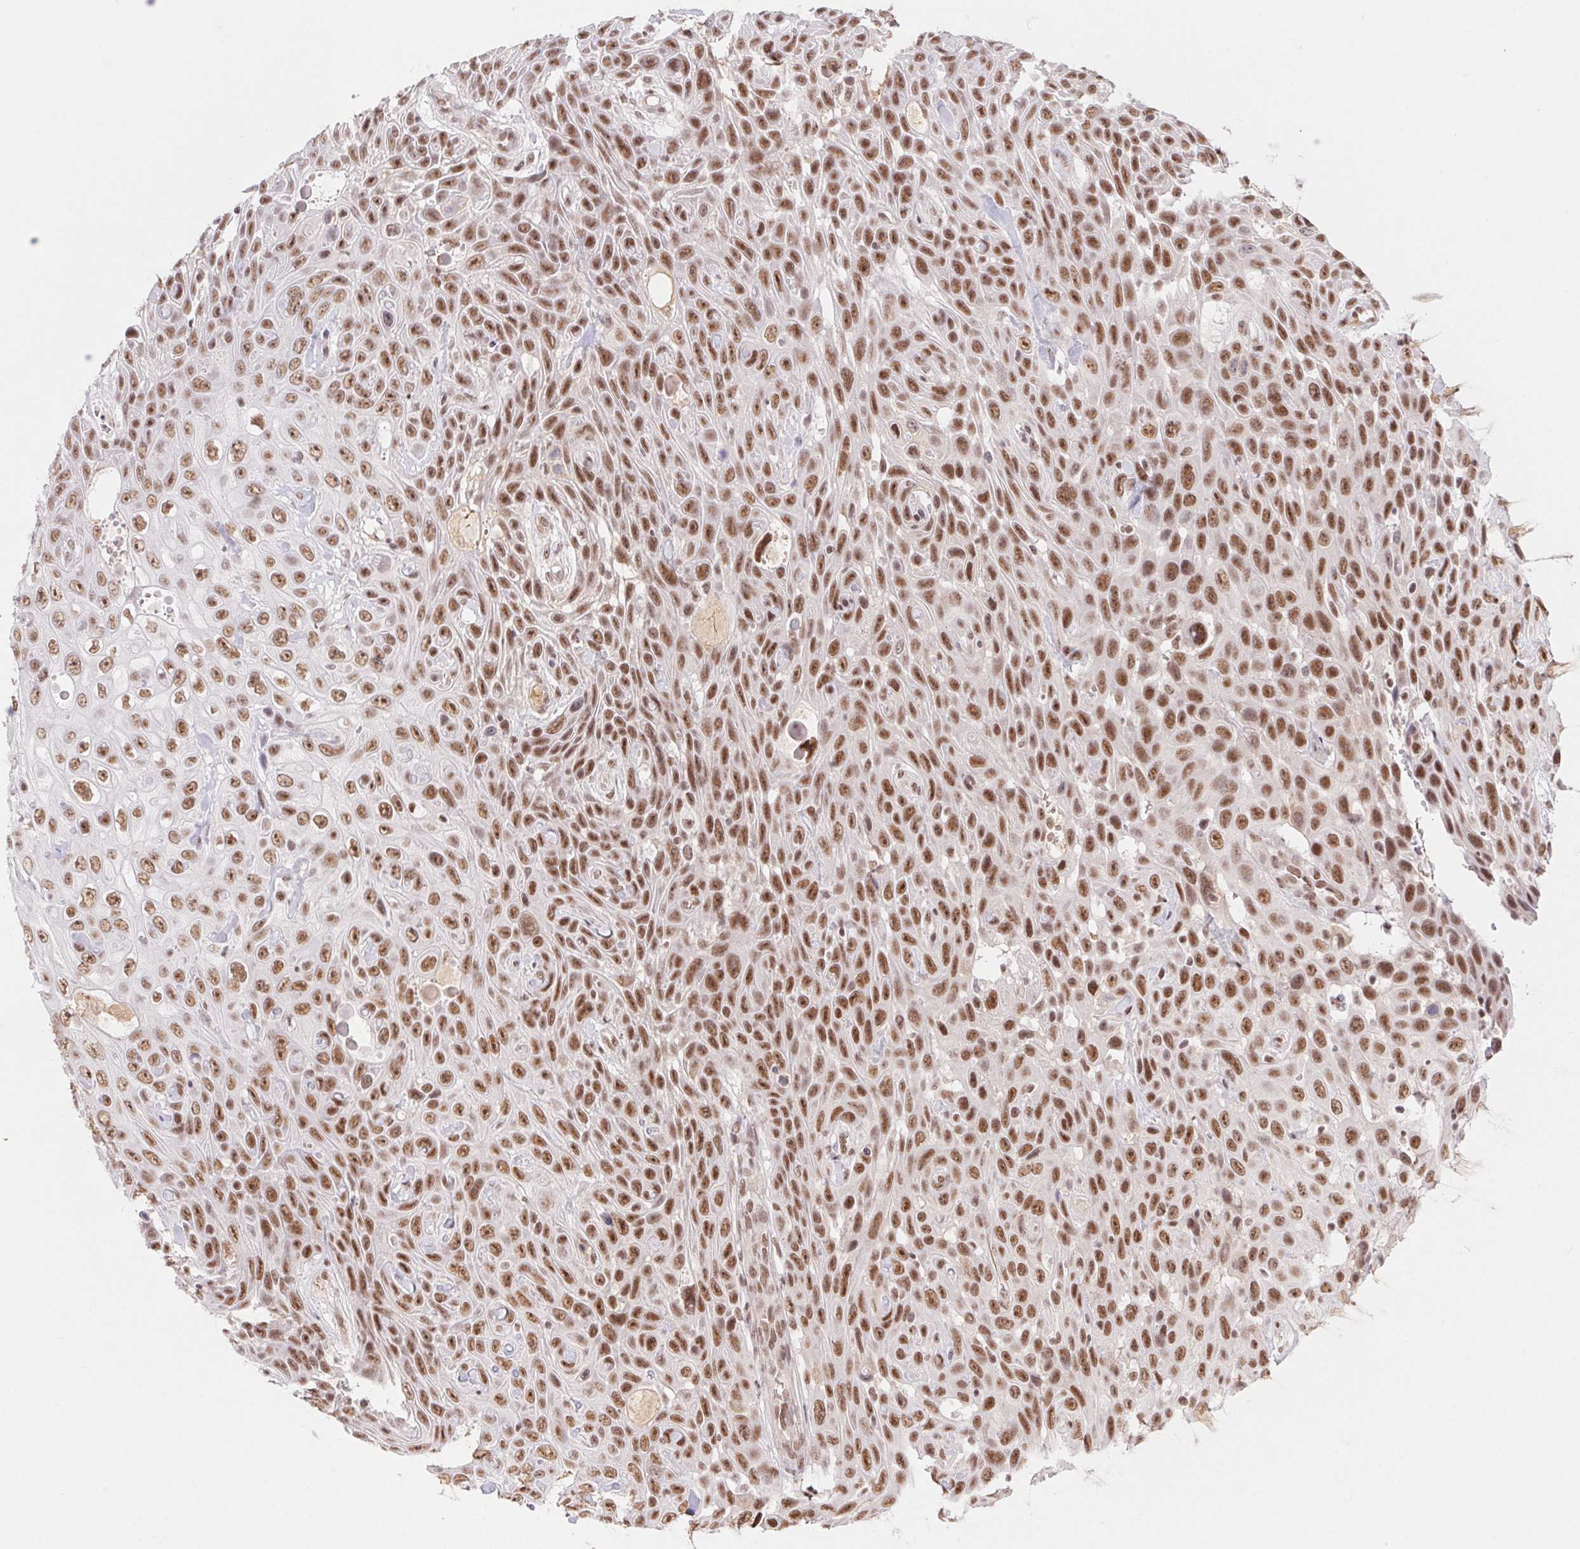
{"staining": {"intensity": "moderate", "quantity": ">75%", "location": "nuclear"}, "tissue": "skin cancer", "cell_type": "Tumor cells", "image_type": "cancer", "snomed": [{"axis": "morphology", "description": "Squamous cell carcinoma, NOS"}, {"axis": "topography", "description": "Skin"}], "caption": "Squamous cell carcinoma (skin) stained with DAB IHC shows medium levels of moderate nuclear positivity in about >75% of tumor cells.", "gene": "DDX17", "patient": {"sex": "male", "age": 82}}